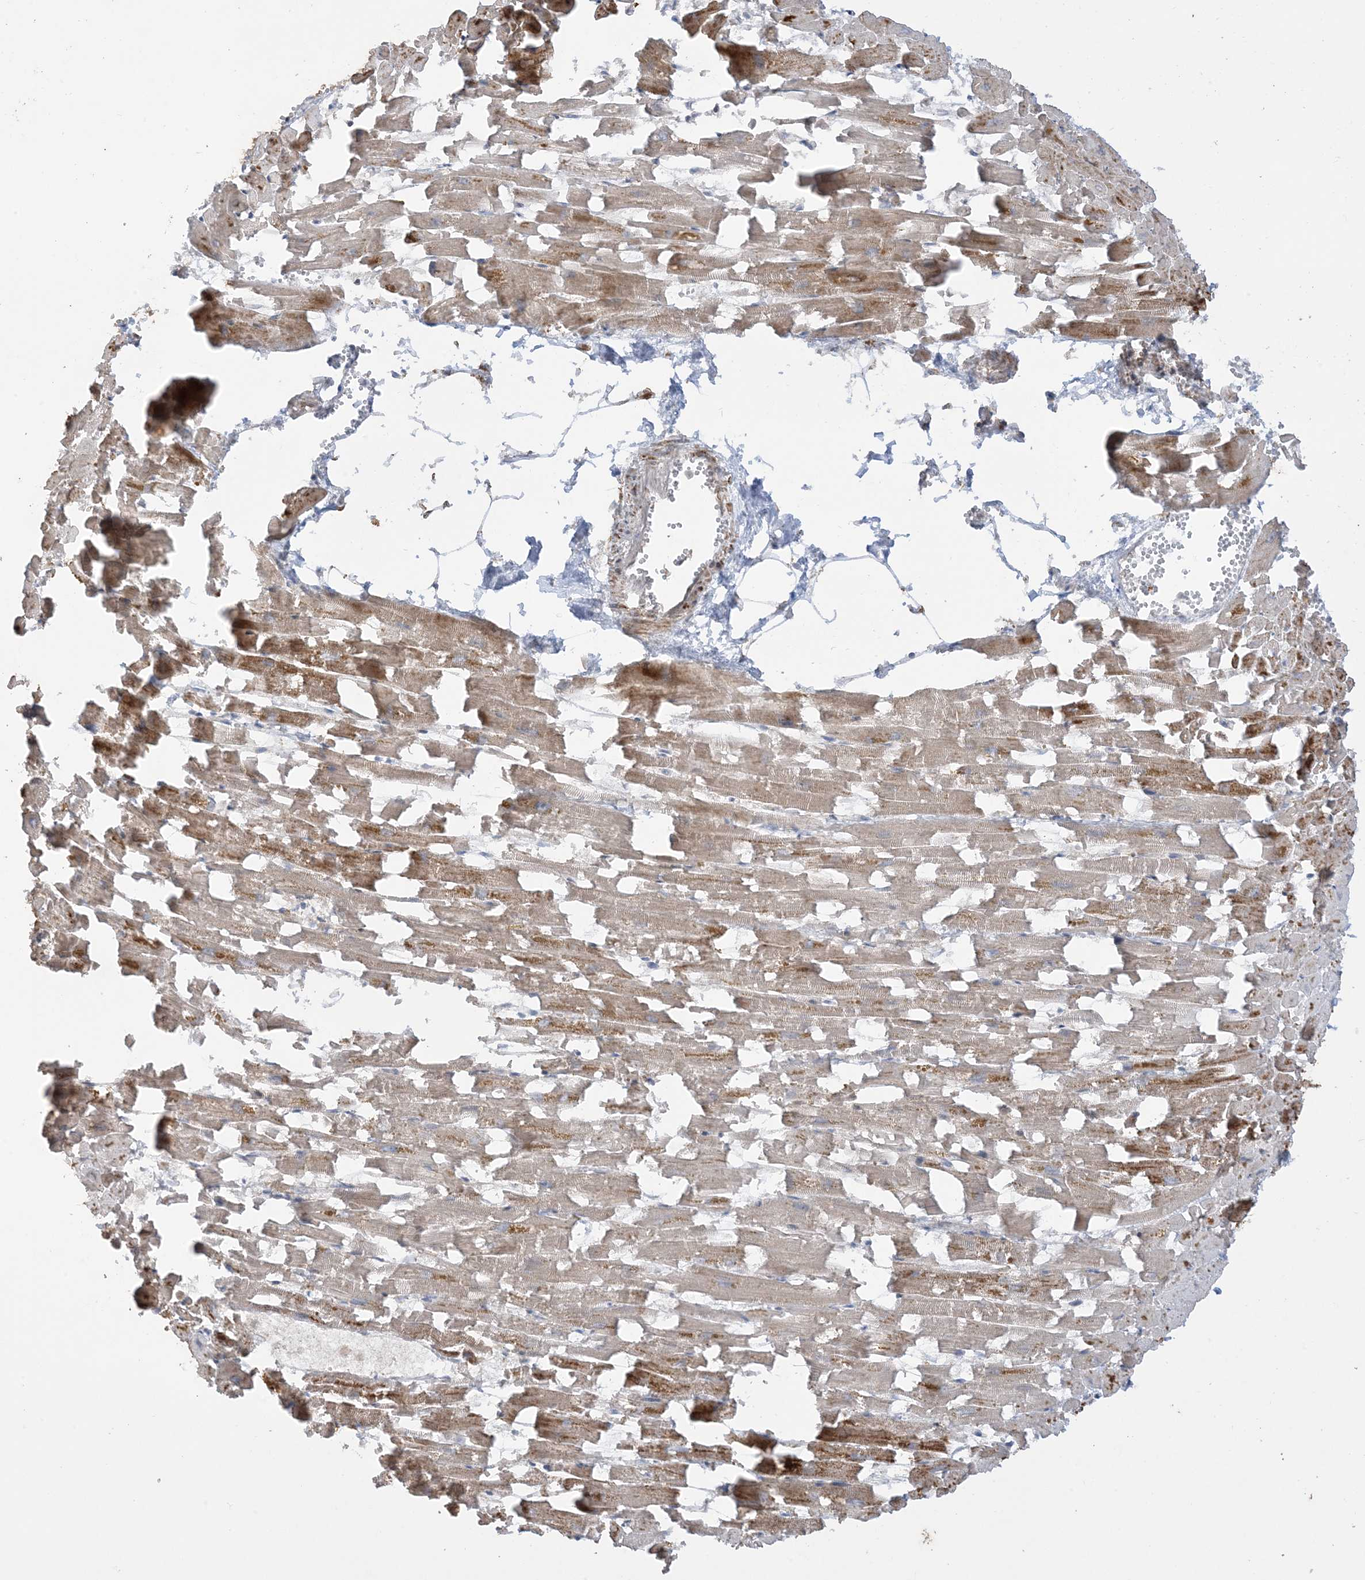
{"staining": {"intensity": "strong", "quantity": ">75%", "location": "cytoplasmic/membranous"}, "tissue": "heart muscle", "cell_type": "Cardiomyocytes", "image_type": "normal", "snomed": [{"axis": "morphology", "description": "Normal tissue, NOS"}, {"axis": "topography", "description": "Heart"}], "caption": "Immunohistochemistry (IHC) of benign human heart muscle reveals high levels of strong cytoplasmic/membranous positivity in about >75% of cardiomyocytes. The protein is shown in brown color, while the nuclei are stained blue.", "gene": "NDUFAF3", "patient": {"sex": "female", "age": 64}}